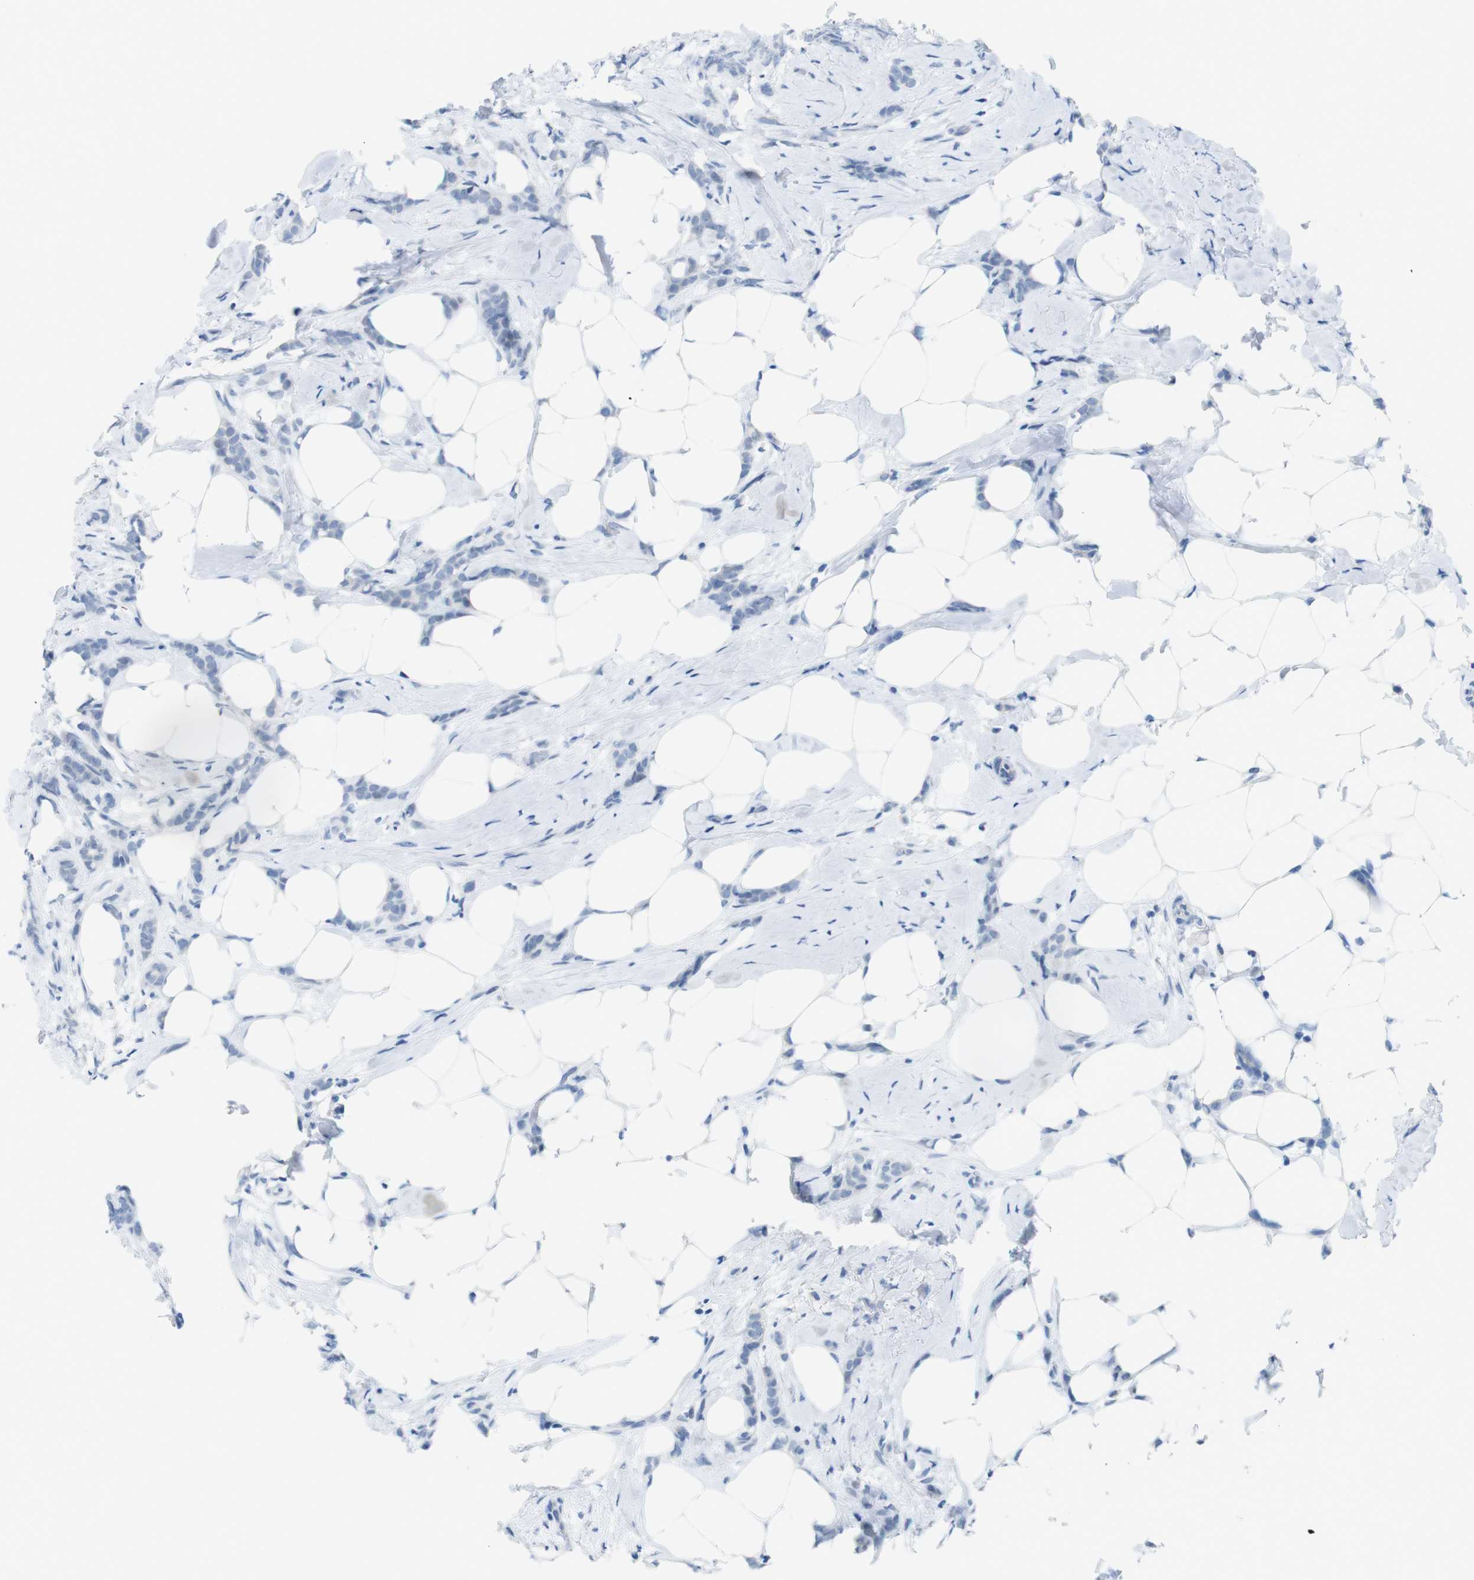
{"staining": {"intensity": "negative", "quantity": "none", "location": "none"}, "tissue": "breast cancer", "cell_type": "Tumor cells", "image_type": "cancer", "snomed": [{"axis": "morphology", "description": "Lobular carcinoma, in situ"}, {"axis": "morphology", "description": "Lobular carcinoma"}, {"axis": "topography", "description": "Breast"}], "caption": "The IHC image has no significant positivity in tumor cells of lobular carcinoma in situ (breast) tissue.", "gene": "OPN1SW", "patient": {"sex": "female", "age": 41}}